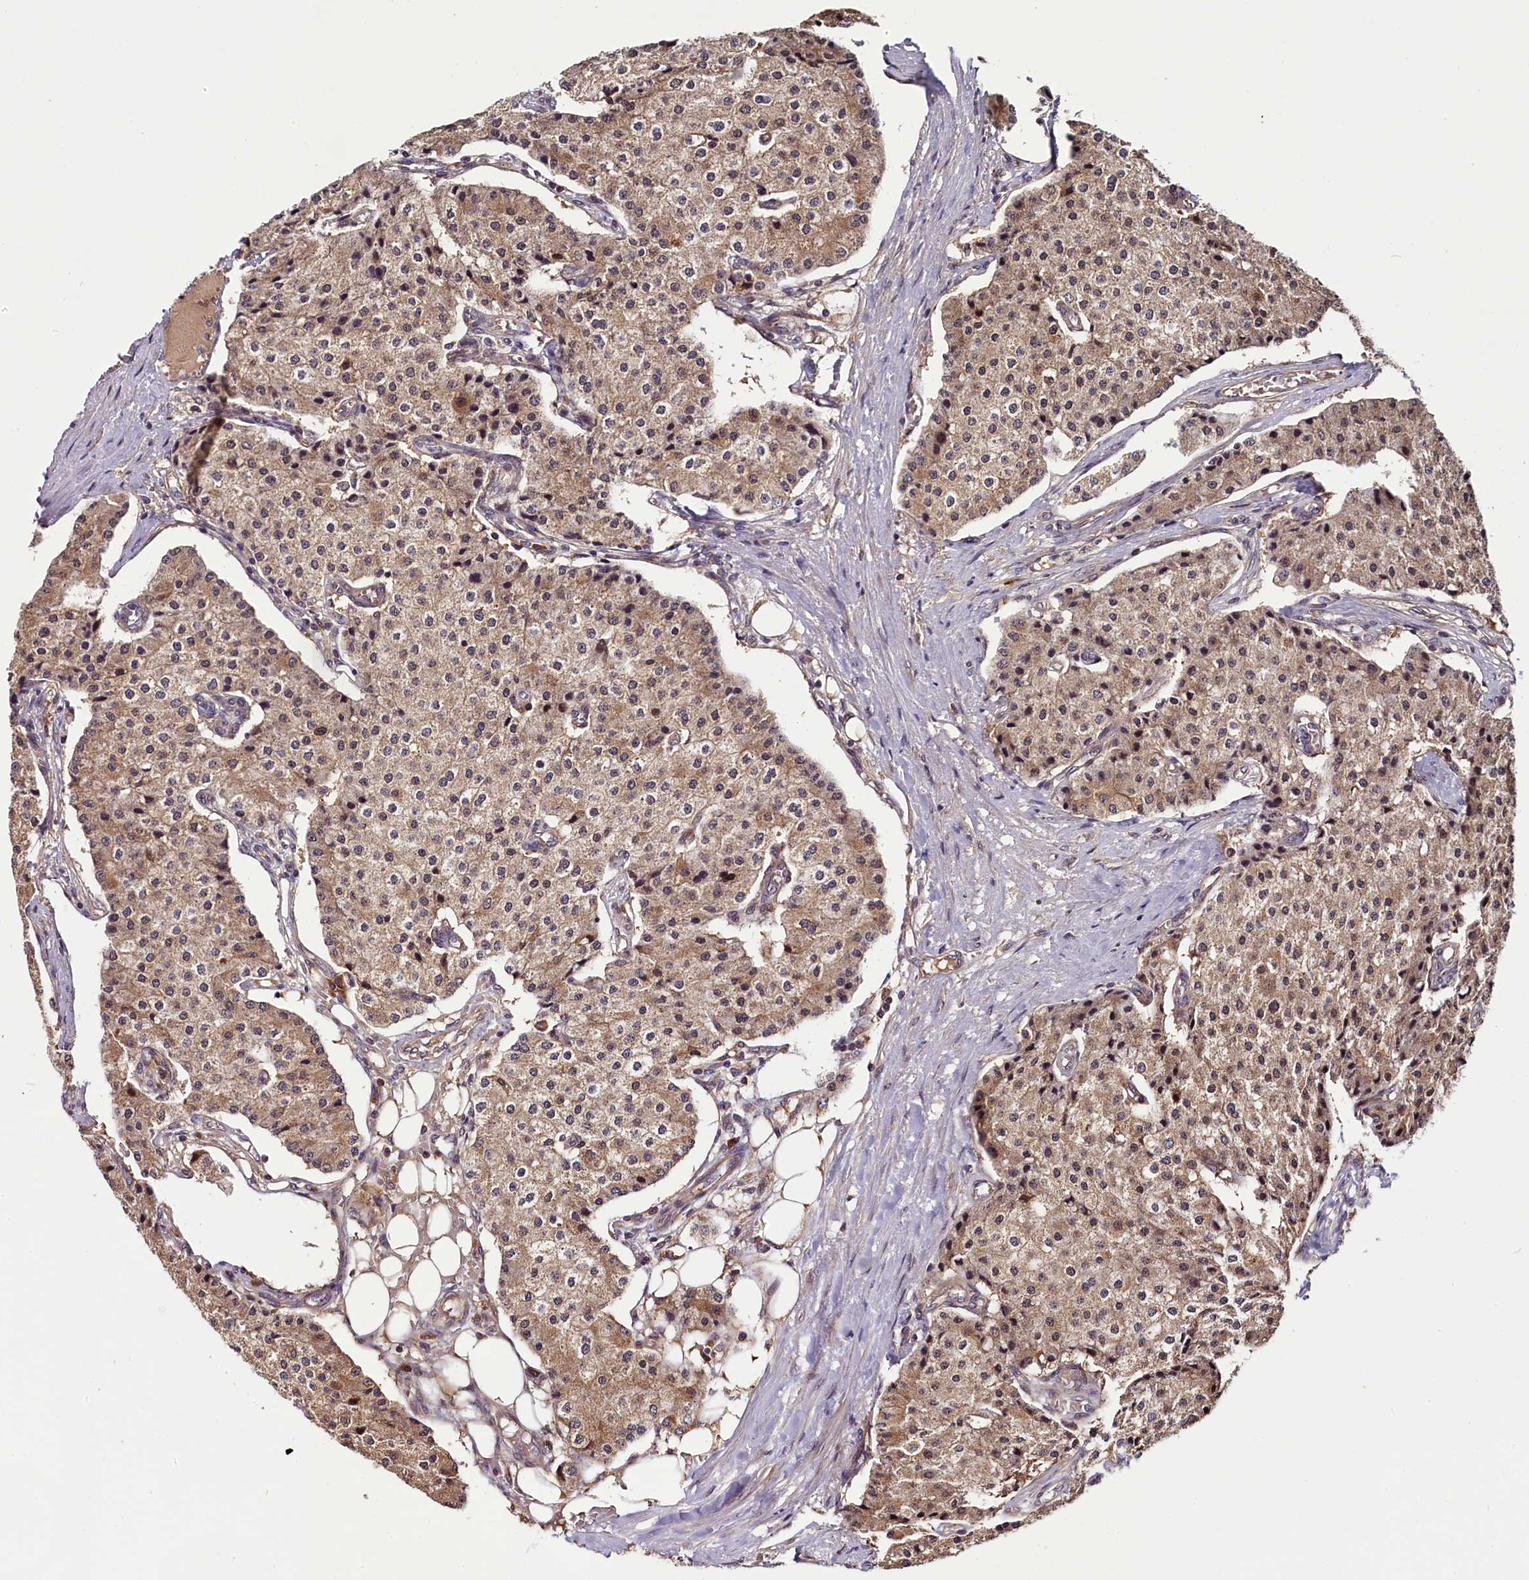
{"staining": {"intensity": "moderate", "quantity": ">75%", "location": "cytoplasmic/membranous"}, "tissue": "carcinoid", "cell_type": "Tumor cells", "image_type": "cancer", "snomed": [{"axis": "morphology", "description": "Carcinoid, malignant, NOS"}, {"axis": "topography", "description": "Colon"}], "caption": "This micrograph exhibits IHC staining of human carcinoid (malignant), with medium moderate cytoplasmic/membranous expression in about >75% of tumor cells.", "gene": "RPUSD2", "patient": {"sex": "female", "age": 52}}